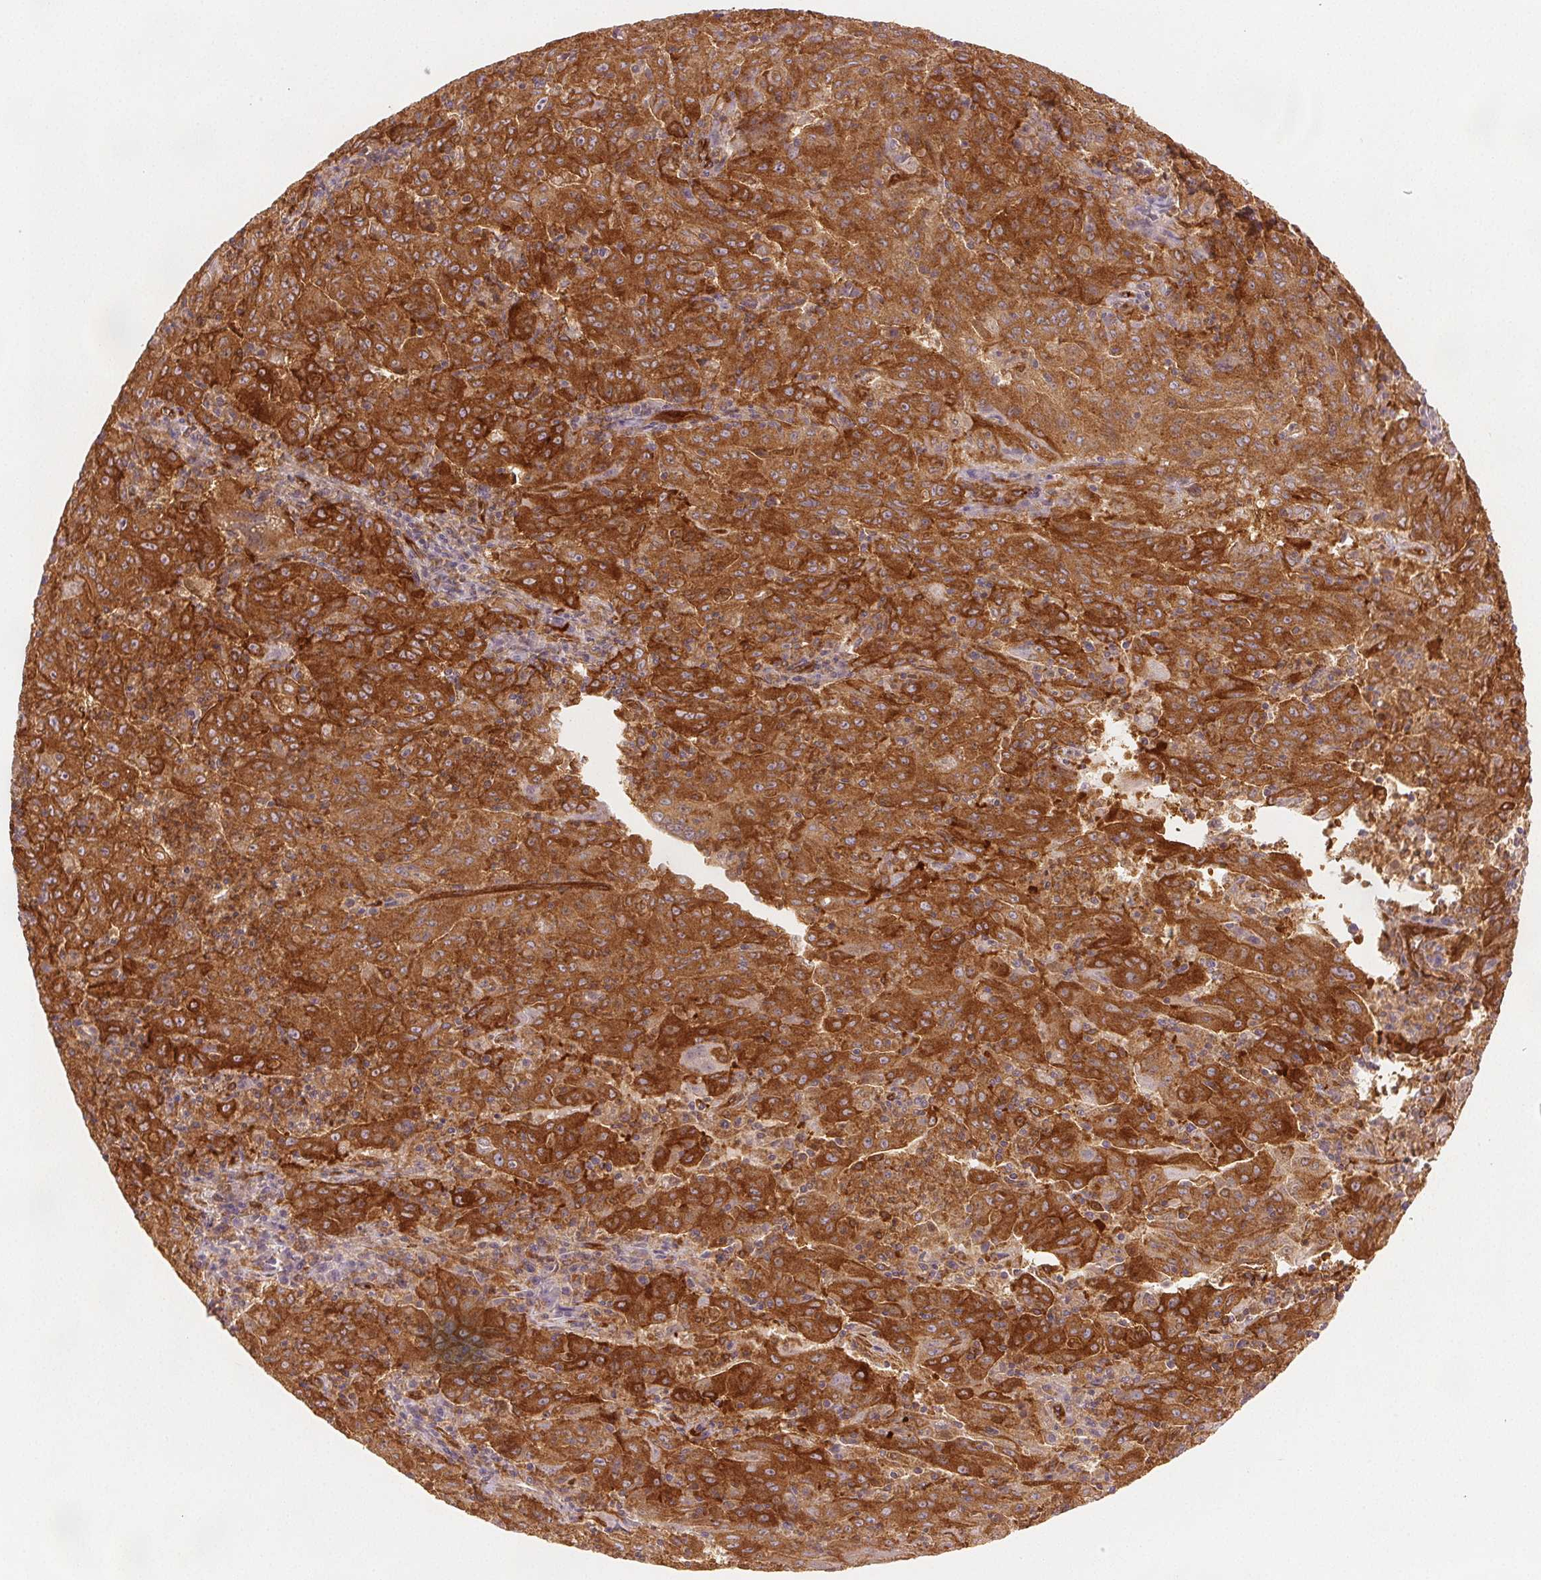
{"staining": {"intensity": "strong", "quantity": ">75%", "location": "cytoplasmic/membranous"}, "tissue": "pancreatic cancer", "cell_type": "Tumor cells", "image_type": "cancer", "snomed": [{"axis": "morphology", "description": "Adenocarcinoma, NOS"}, {"axis": "topography", "description": "Pancreas"}], "caption": "Strong cytoplasmic/membranous protein positivity is seen in about >75% of tumor cells in pancreatic cancer. (IHC, brightfield microscopy, high magnification).", "gene": "DIAPH2", "patient": {"sex": "male", "age": 63}}